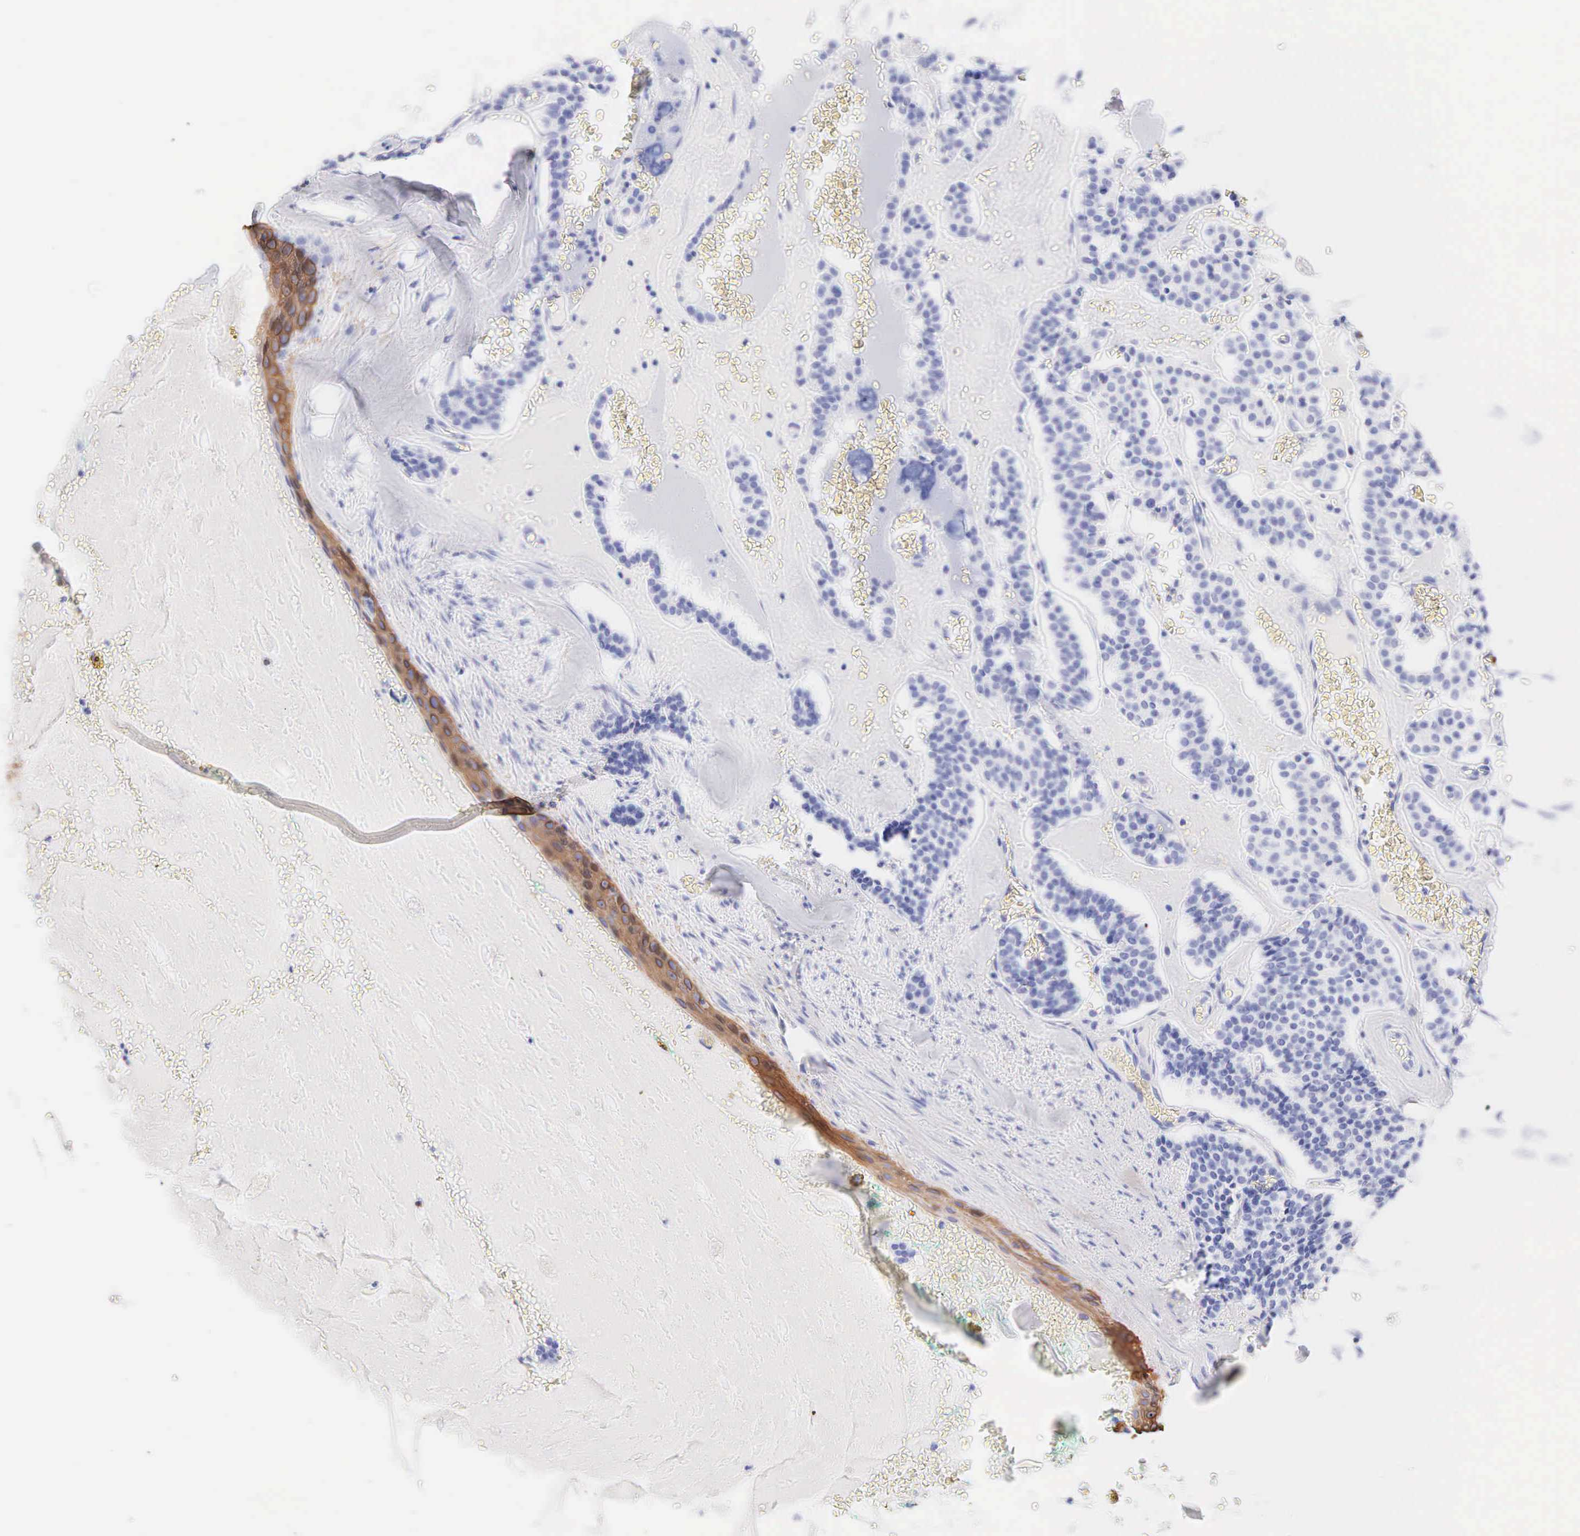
{"staining": {"intensity": "negative", "quantity": "none", "location": "none"}, "tissue": "carcinoid", "cell_type": "Tumor cells", "image_type": "cancer", "snomed": [{"axis": "morphology", "description": "Carcinoid, malignant, NOS"}, {"axis": "topography", "description": "Bronchus"}], "caption": "DAB (3,3'-diaminobenzidine) immunohistochemical staining of malignant carcinoid reveals no significant positivity in tumor cells.", "gene": "KRT14", "patient": {"sex": "male", "age": 55}}